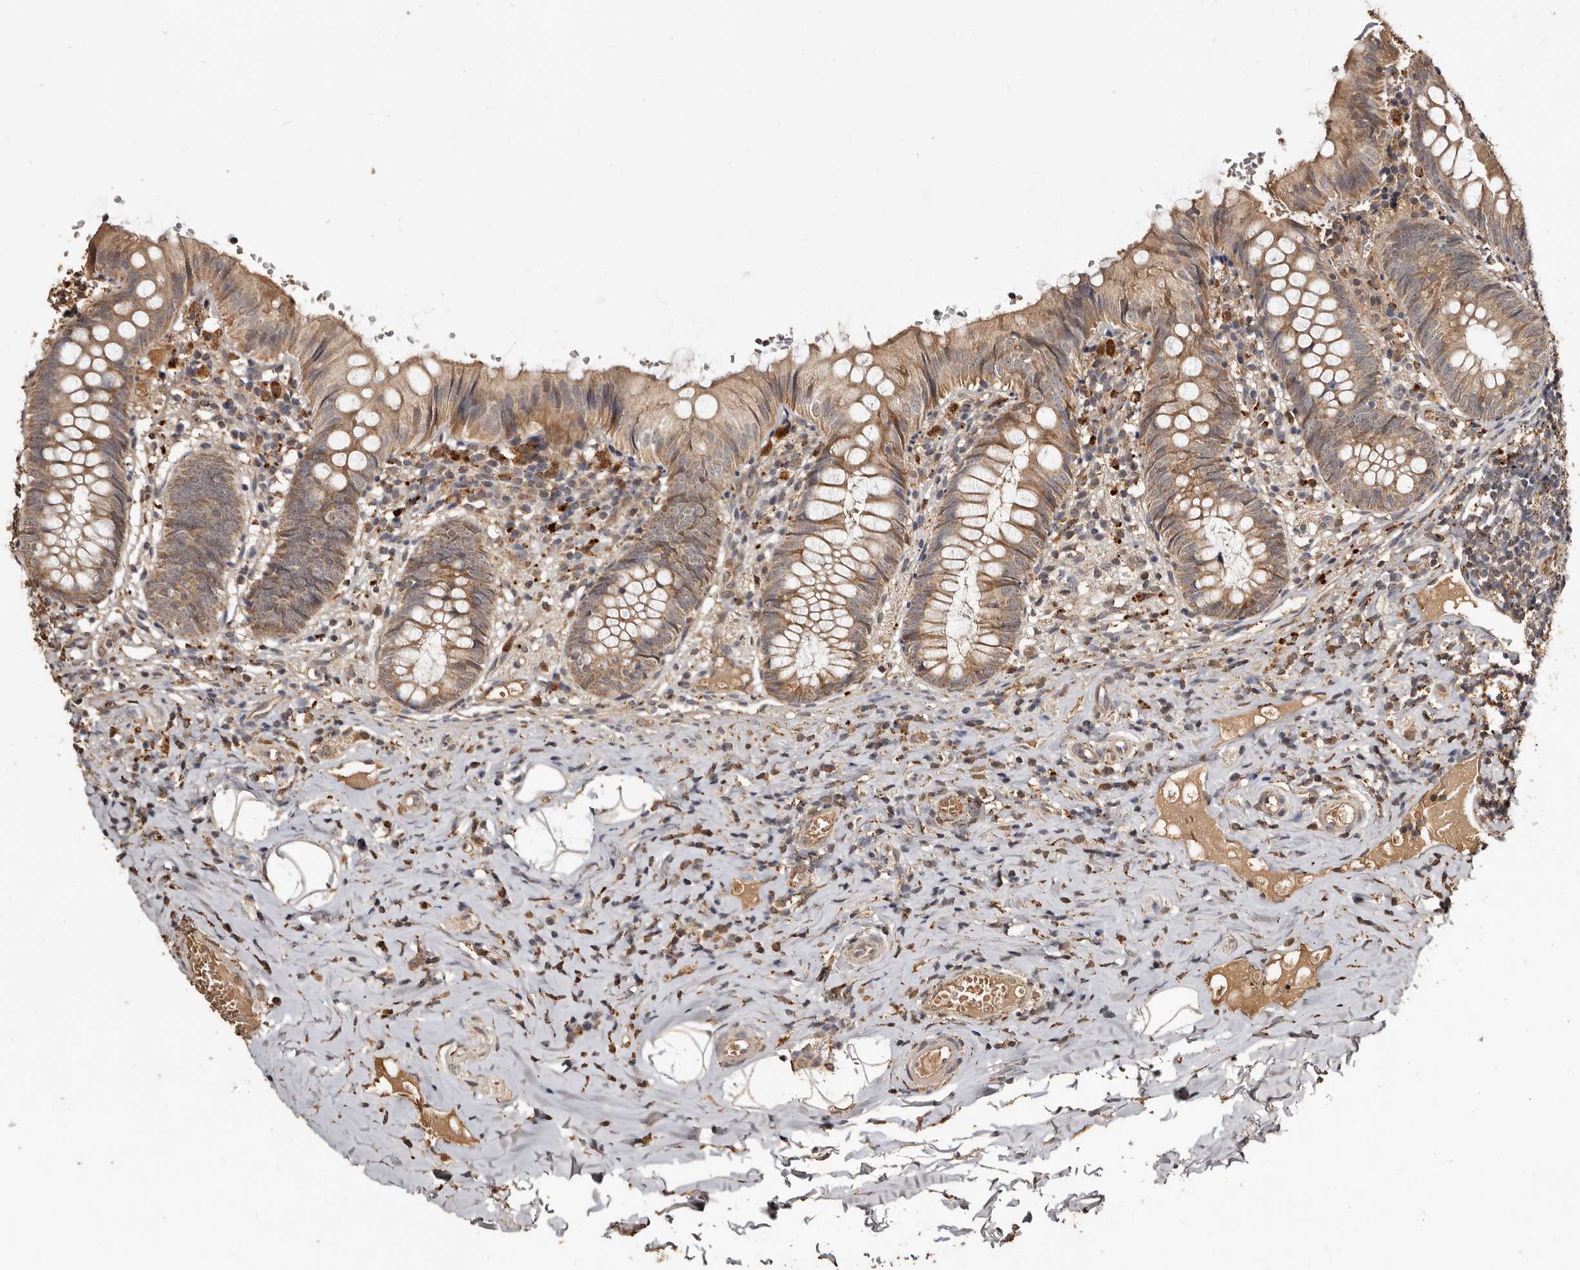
{"staining": {"intensity": "moderate", "quantity": ">75%", "location": "cytoplasmic/membranous"}, "tissue": "appendix", "cell_type": "Glandular cells", "image_type": "normal", "snomed": [{"axis": "morphology", "description": "Normal tissue, NOS"}, {"axis": "topography", "description": "Appendix"}], "caption": "Approximately >75% of glandular cells in unremarkable appendix exhibit moderate cytoplasmic/membranous protein expression as visualized by brown immunohistochemical staining.", "gene": "AKAP7", "patient": {"sex": "male", "age": 8}}